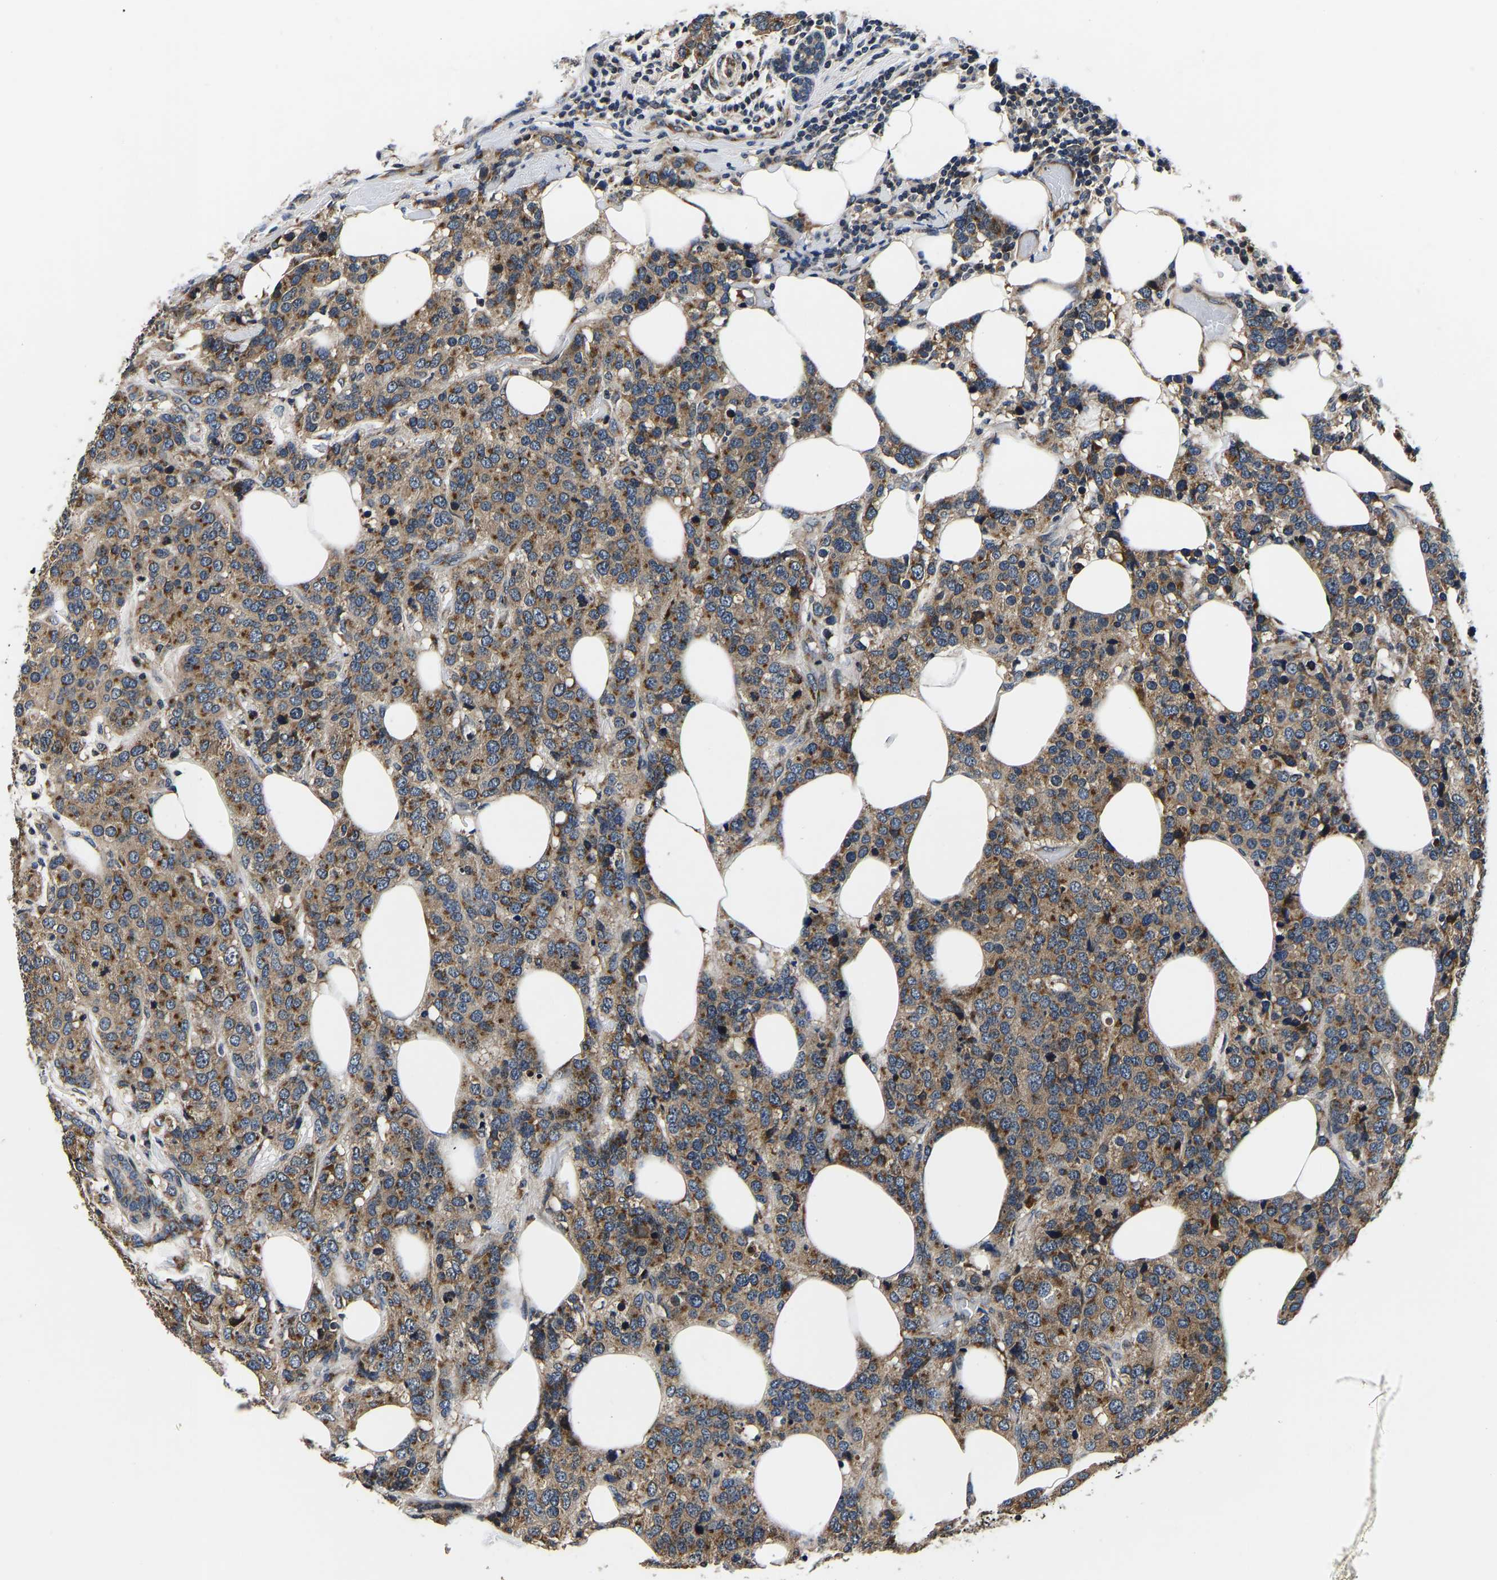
{"staining": {"intensity": "moderate", "quantity": ">75%", "location": "cytoplasmic/membranous"}, "tissue": "breast cancer", "cell_type": "Tumor cells", "image_type": "cancer", "snomed": [{"axis": "morphology", "description": "Lobular carcinoma"}, {"axis": "topography", "description": "Breast"}], "caption": "High-power microscopy captured an IHC image of breast cancer, revealing moderate cytoplasmic/membranous expression in approximately >75% of tumor cells.", "gene": "RABAC1", "patient": {"sex": "female", "age": 59}}